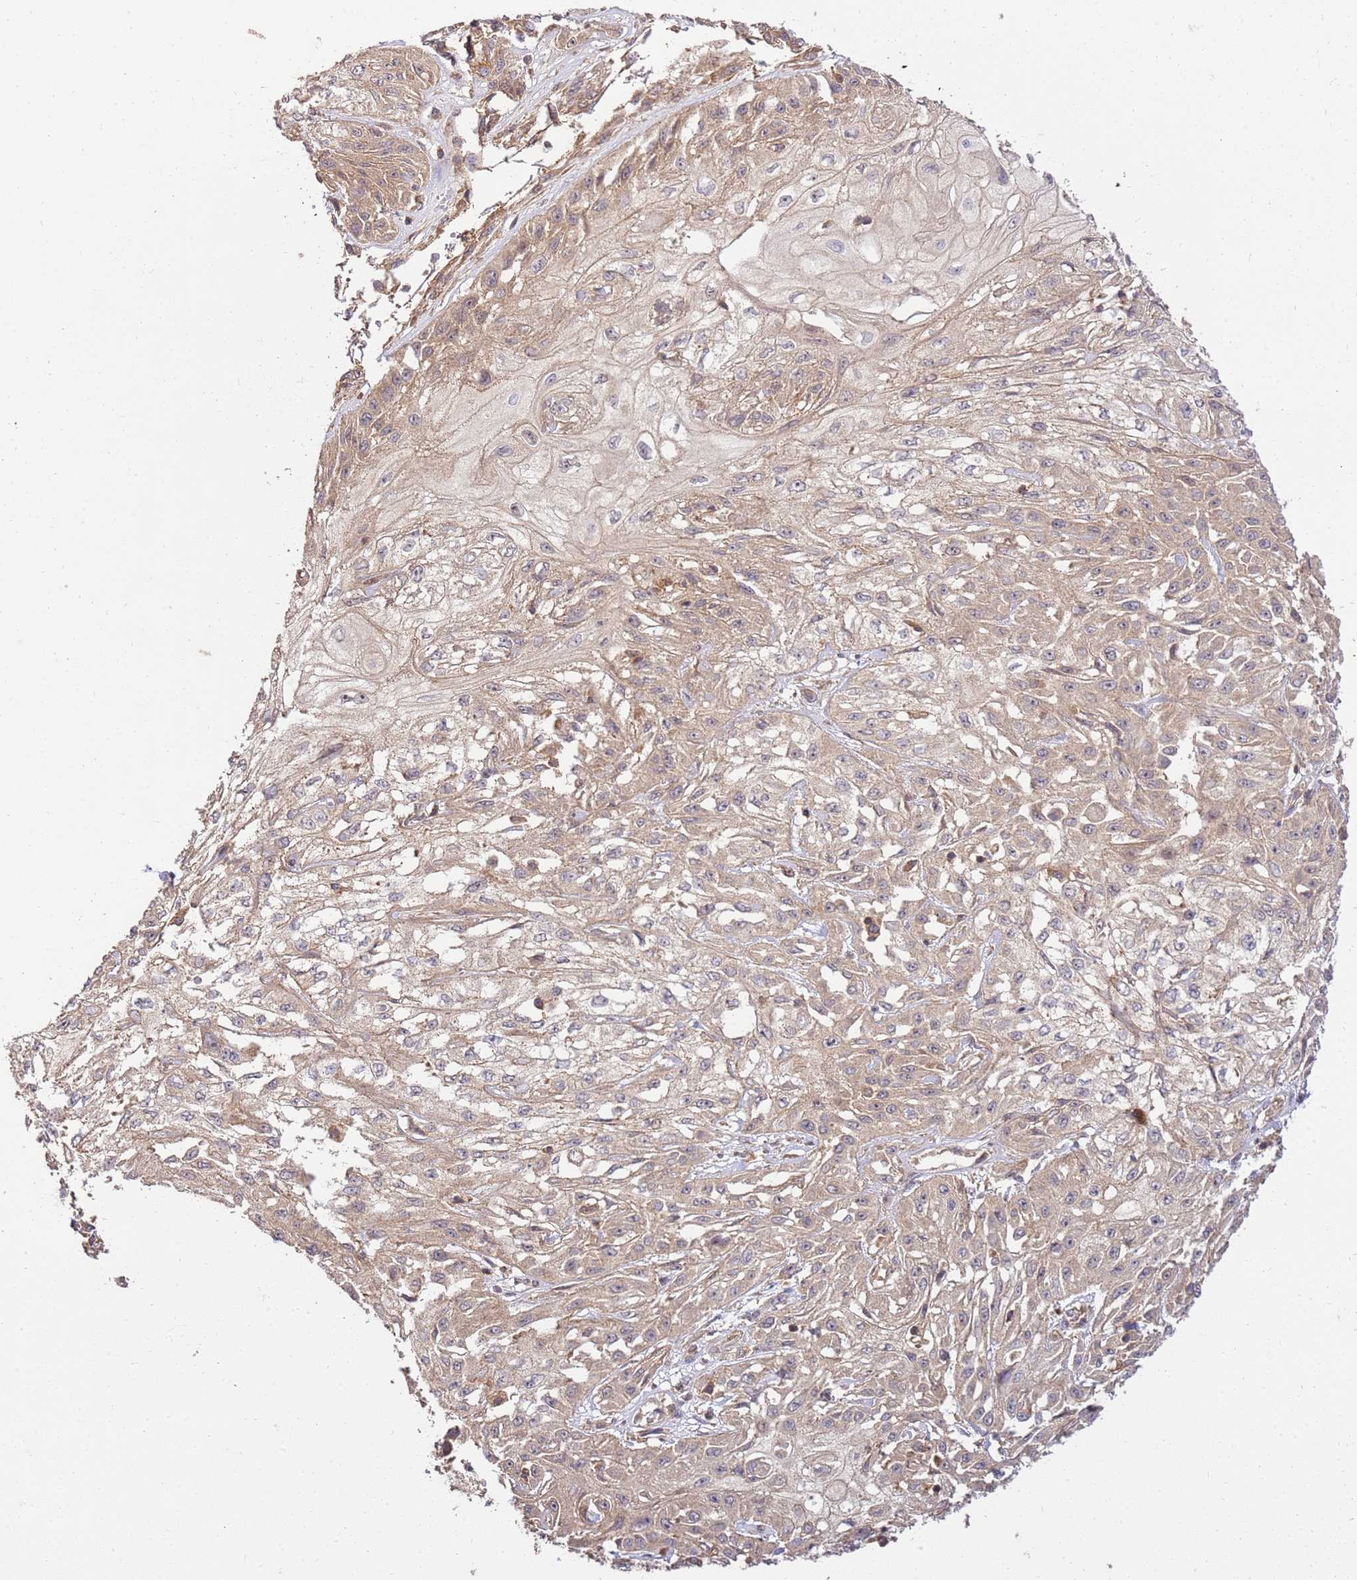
{"staining": {"intensity": "weak", "quantity": "25%-75%", "location": "cytoplasmic/membranous"}, "tissue": "skin cancer", "cell_type": "Tumor cells", "image_type": "cancer", "snomed": [{"axis": "morphology", "description": "Squamous cell carcinoma, NOS"}, {"axis": "morphology", "description": "Squamous cell carcinoma, metastatic, NOS"}, {"axis": "topography", "description": "Skin"}, {"axis": "topography", "description": "Lymph node"}], "caption": "Metastatic squamous cell carcinoma (skin) stained with DAB IHC reveals low levels of weak cytoplasmic/membranous staining in approximately 25%-75% of tumor cells. The staining is performed using DAB brown chromogen to label protein expression. The nuclei are counter-stained blue using hematoxylin.", "gene": "GAREM1", "patient": {"sex": "male", "age": 75}}